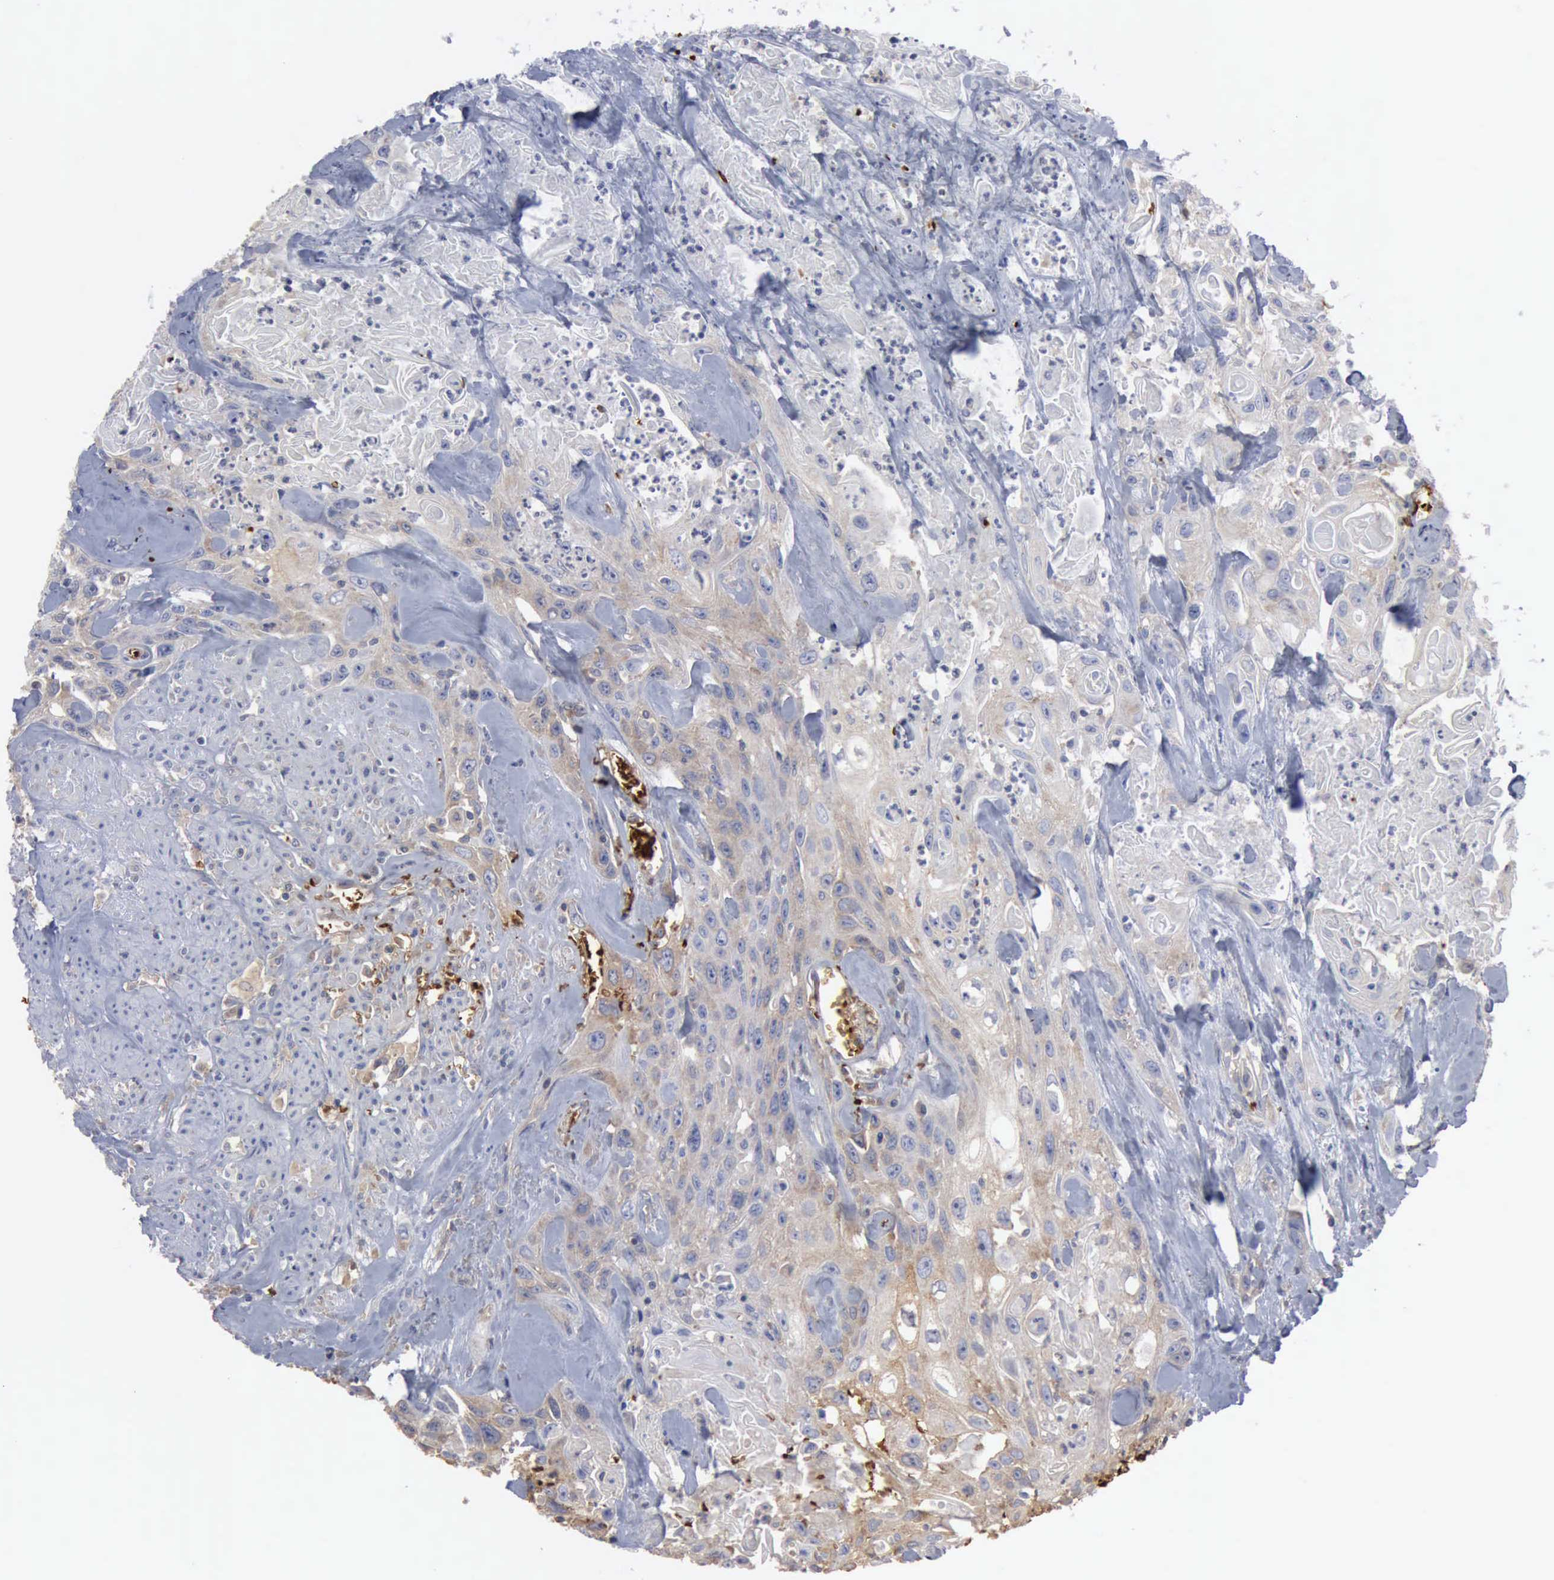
{"staining": {"intensity": "weak", "quantity": "25%-75%", "location": "cytoplasmic/membranous"}, "tissue": "urothelial cancer", "cell_type": "Tumor cells", "image_type": "cancer", "snomed": [{"axis": "morphology", "description": "Urothelial carcinoma, High grade"}, {"axis": "topography", "description": "Urinary bladder"}], "caption": "There is low levels of weak cytoplasmic/membranous expression in tumor cells of high-grade urothelial carcinoma, as demonstrated by immunohistochemical staining (brown color).", "gene": "TGFB1", "patient": {"sex": "female", "age": 84}}